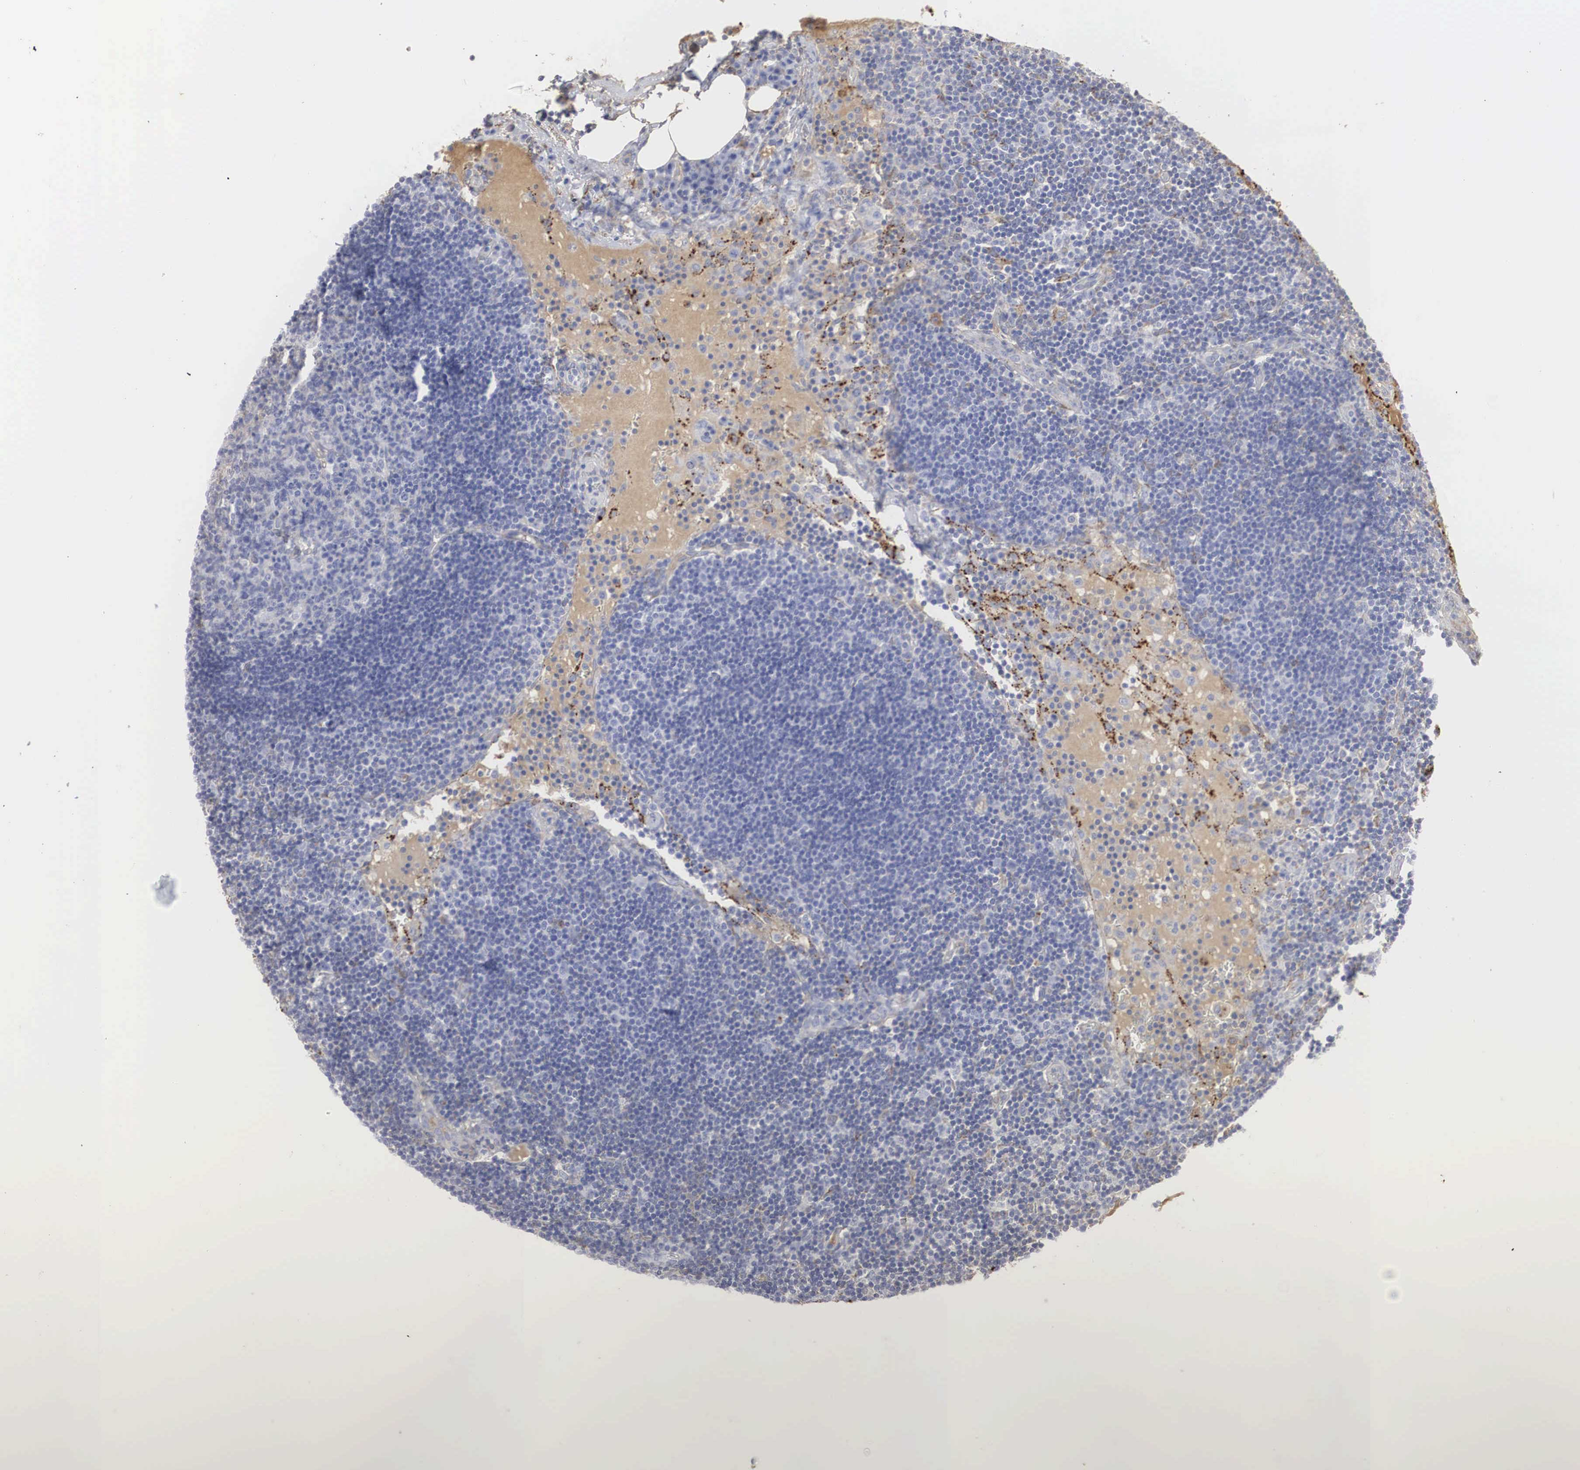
{"staining": {"intensity": "strong", "quantity": "<25%", "location": "cytoplasmic/membranous"}, "tissue": "lymph node", "cell_type": "Germinal center cells", "image_type": "normal", "snomed": [{"axis": "morphology", "description": "Normal tissue, NOS"}, {"axis": "topography", "description": "Lymph node"}], "caption": "IHC photomicrograph of benign lymph node: lymph node stained using immunohistochemistry (IHC) reveals medium levels of strong protein expression localized specifically in the cytoplasmic/membranous of germinal center cells, appearing as a cytoplasmic/membranous brown color.", "gene": "LGALS3BP", "patient": {"sex": "male", "age": 54}}